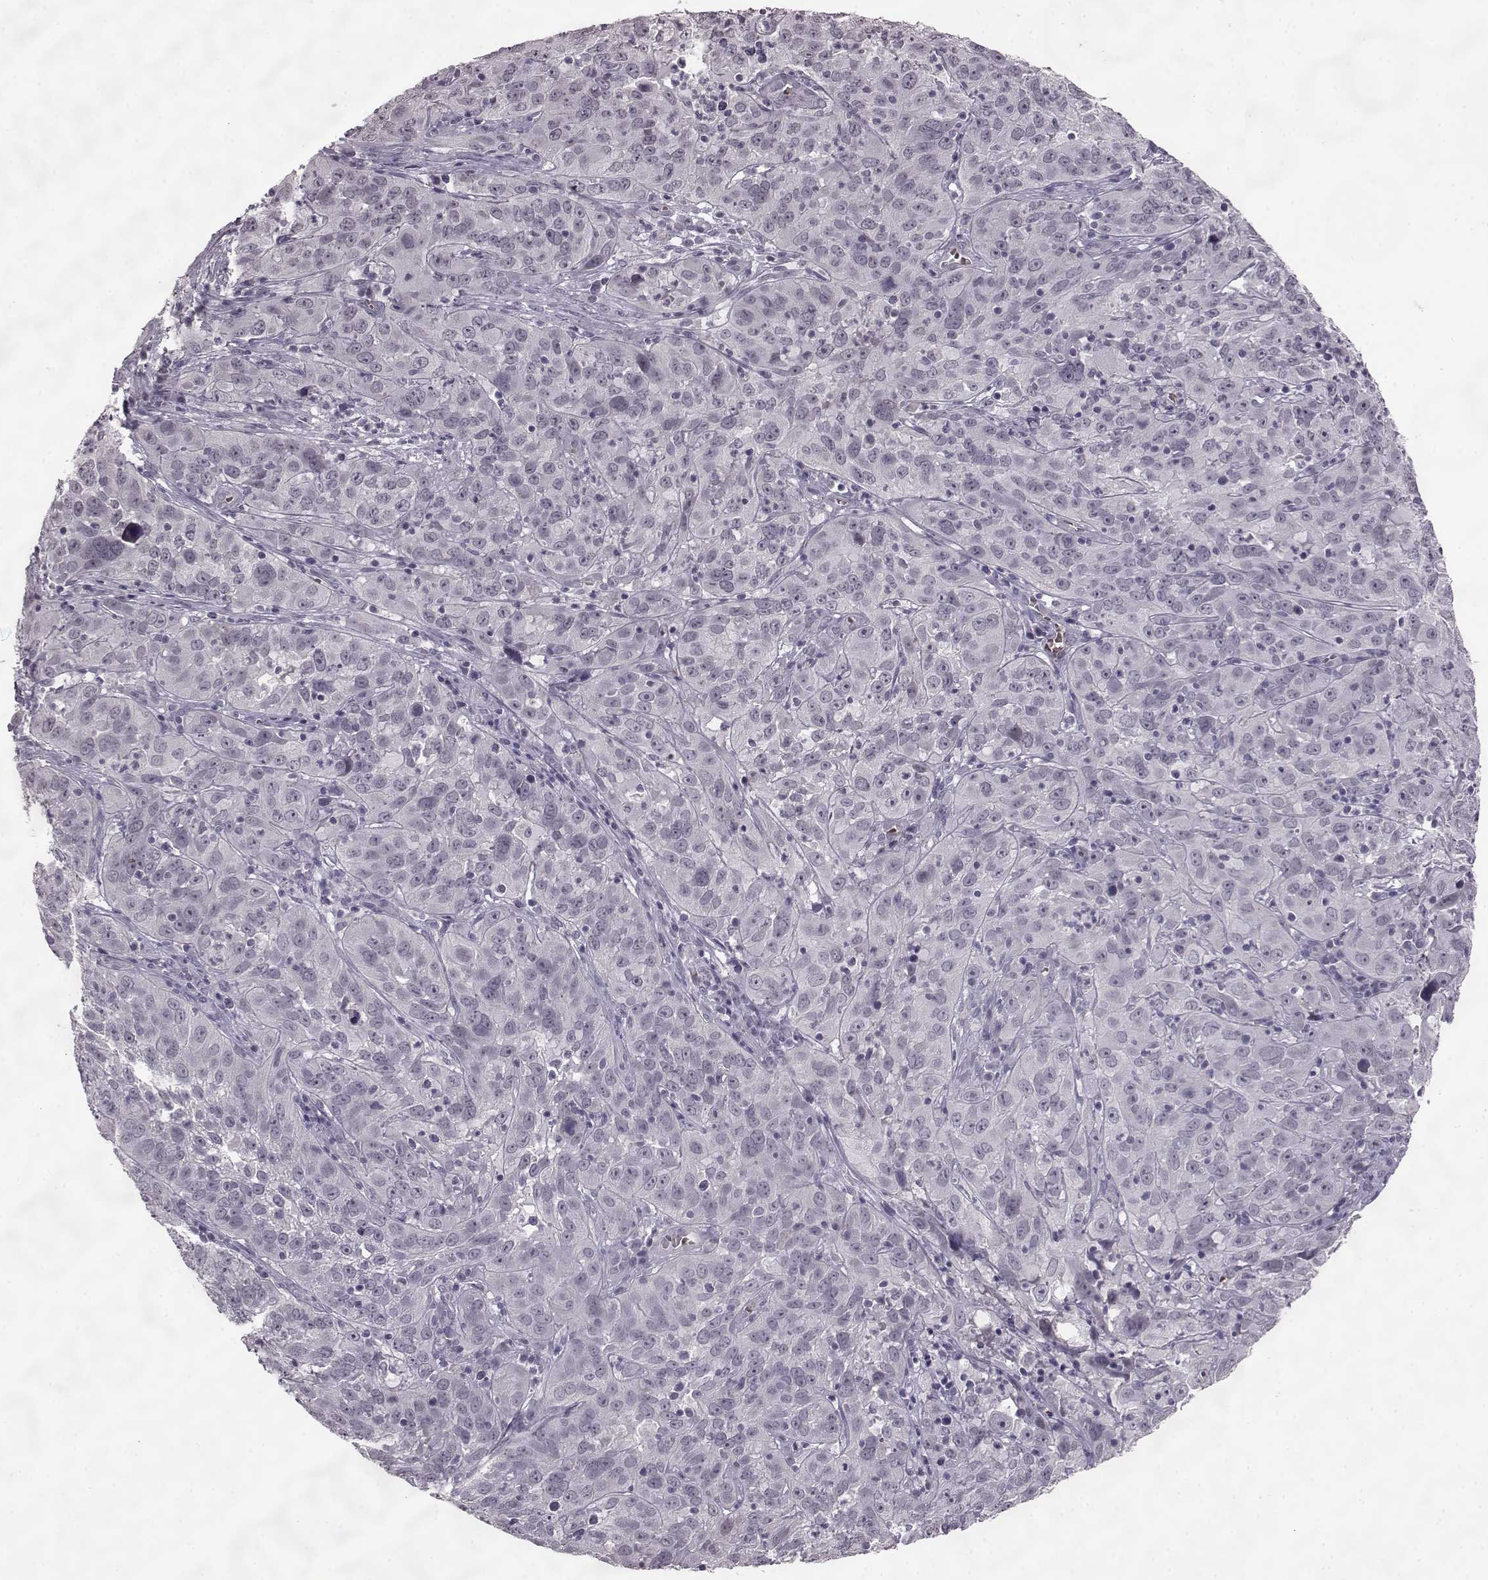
{"staining": {"intensity": "negative", "quantity": "none", "location": "none"}, "tissue": "cervical cancer", "cell_type": "Tumor cells", "image_type": "cancer", "snomed": [{"axis": "morphology", "description": "Squamous cell carcinoma, NOS"}, {"axis": "topography", "description": "Cervix"}], "caption": "Protein analysis of cervical squamous cell carcinoma demonstrates no significant staining in tumor cells.", "gene": "PROP1", "patient": {"sex": "female", "age": 32}}